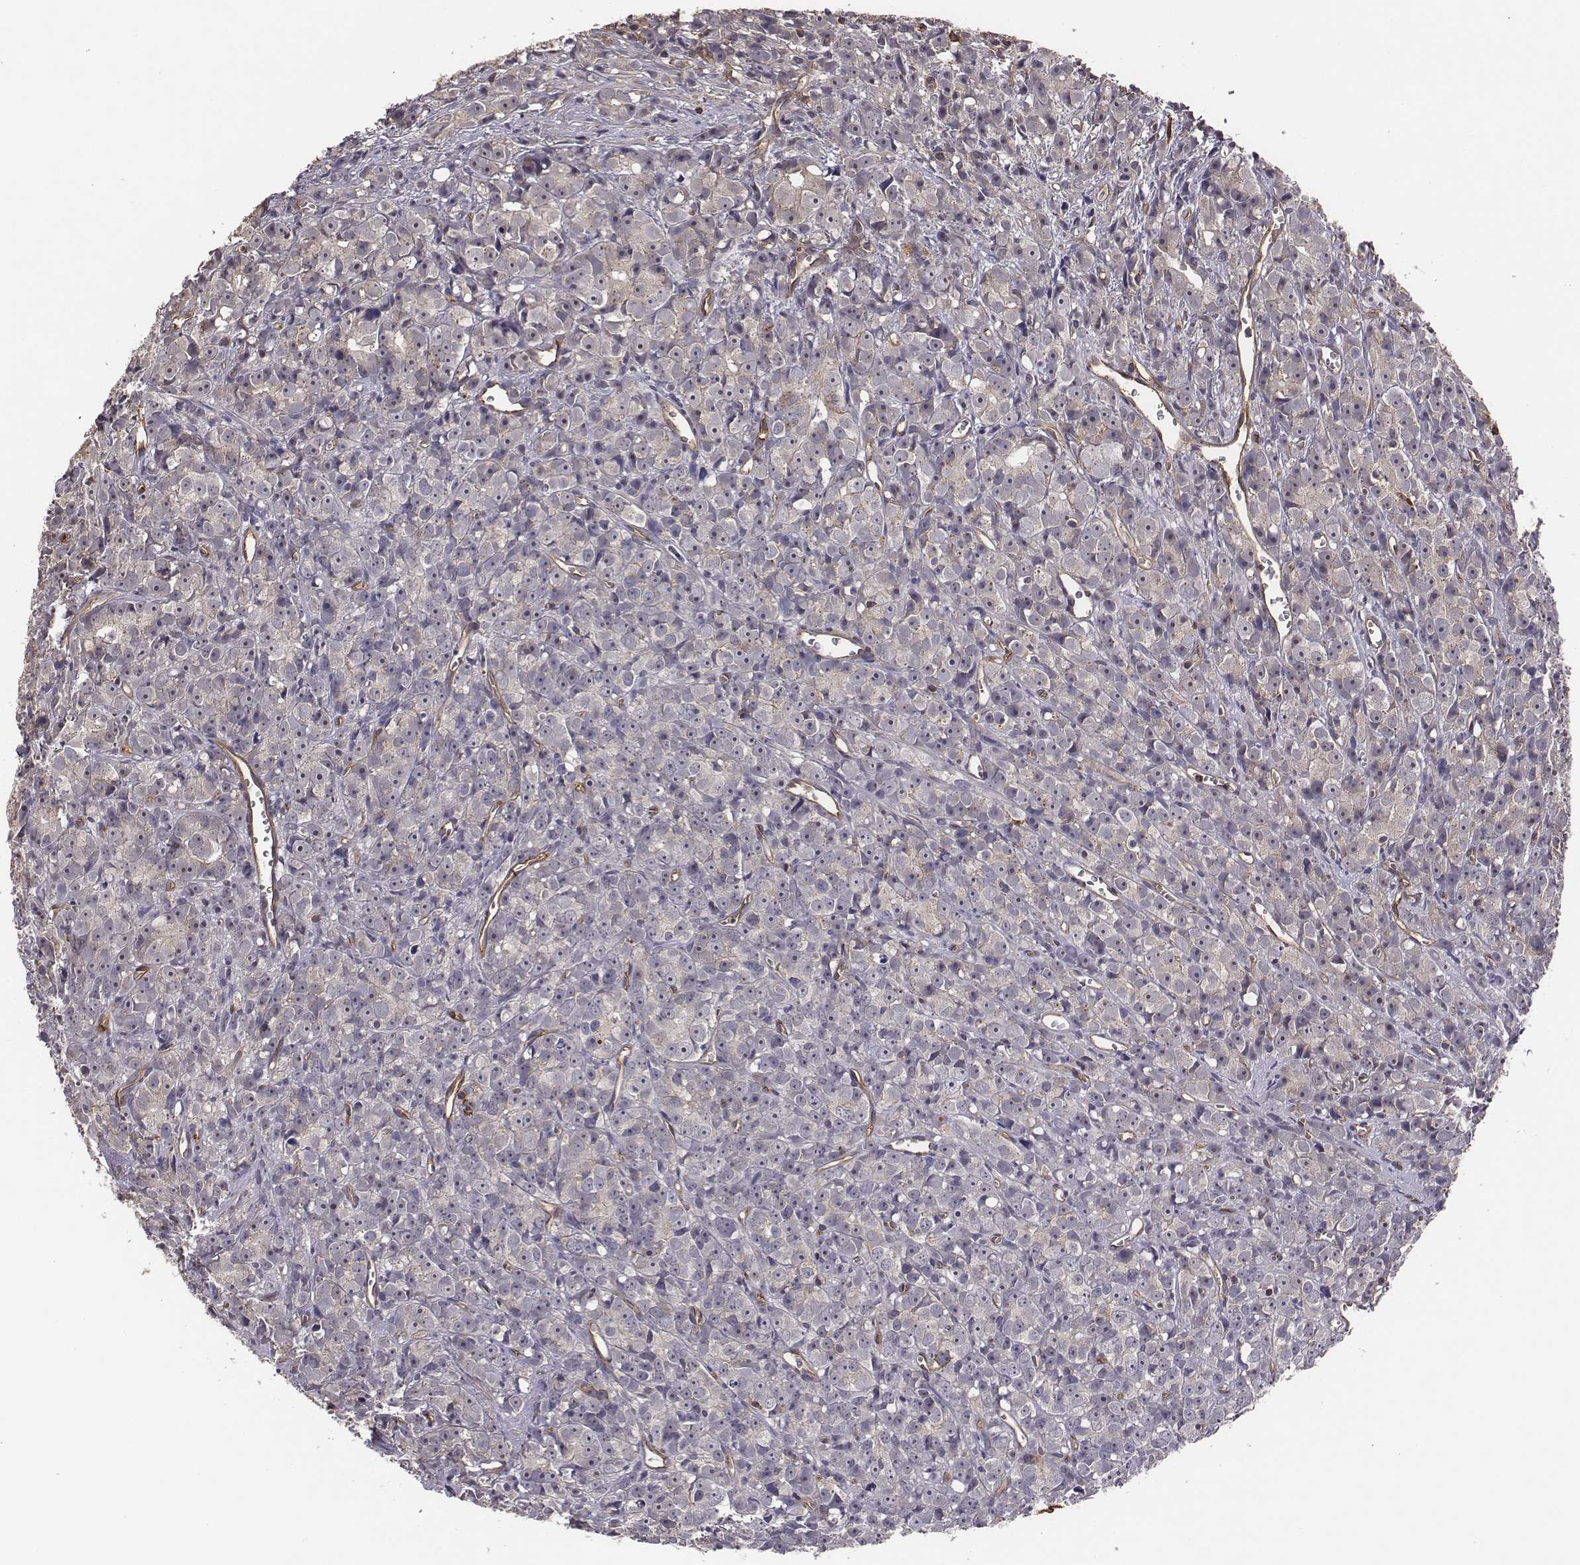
{"staining": {"intensity": "negative", "quantity": "none", "location": "none"}, "tissue": "prostate cancer", "cell_type": "Tumor cells", "image_type": "cancer", "snomed": [{"axis": "morphology", "description": "Adenocarcinoma, High grade"}, {"axis": "topography", "description": "Prostate"}], "caption": "Immunohistochemistry micrograph of prostate cancer stained for a protein (brown), which displays no expression in tumor cells.", "gene": "PTPRG", "patient": {"sex": "male", "age": 77}}